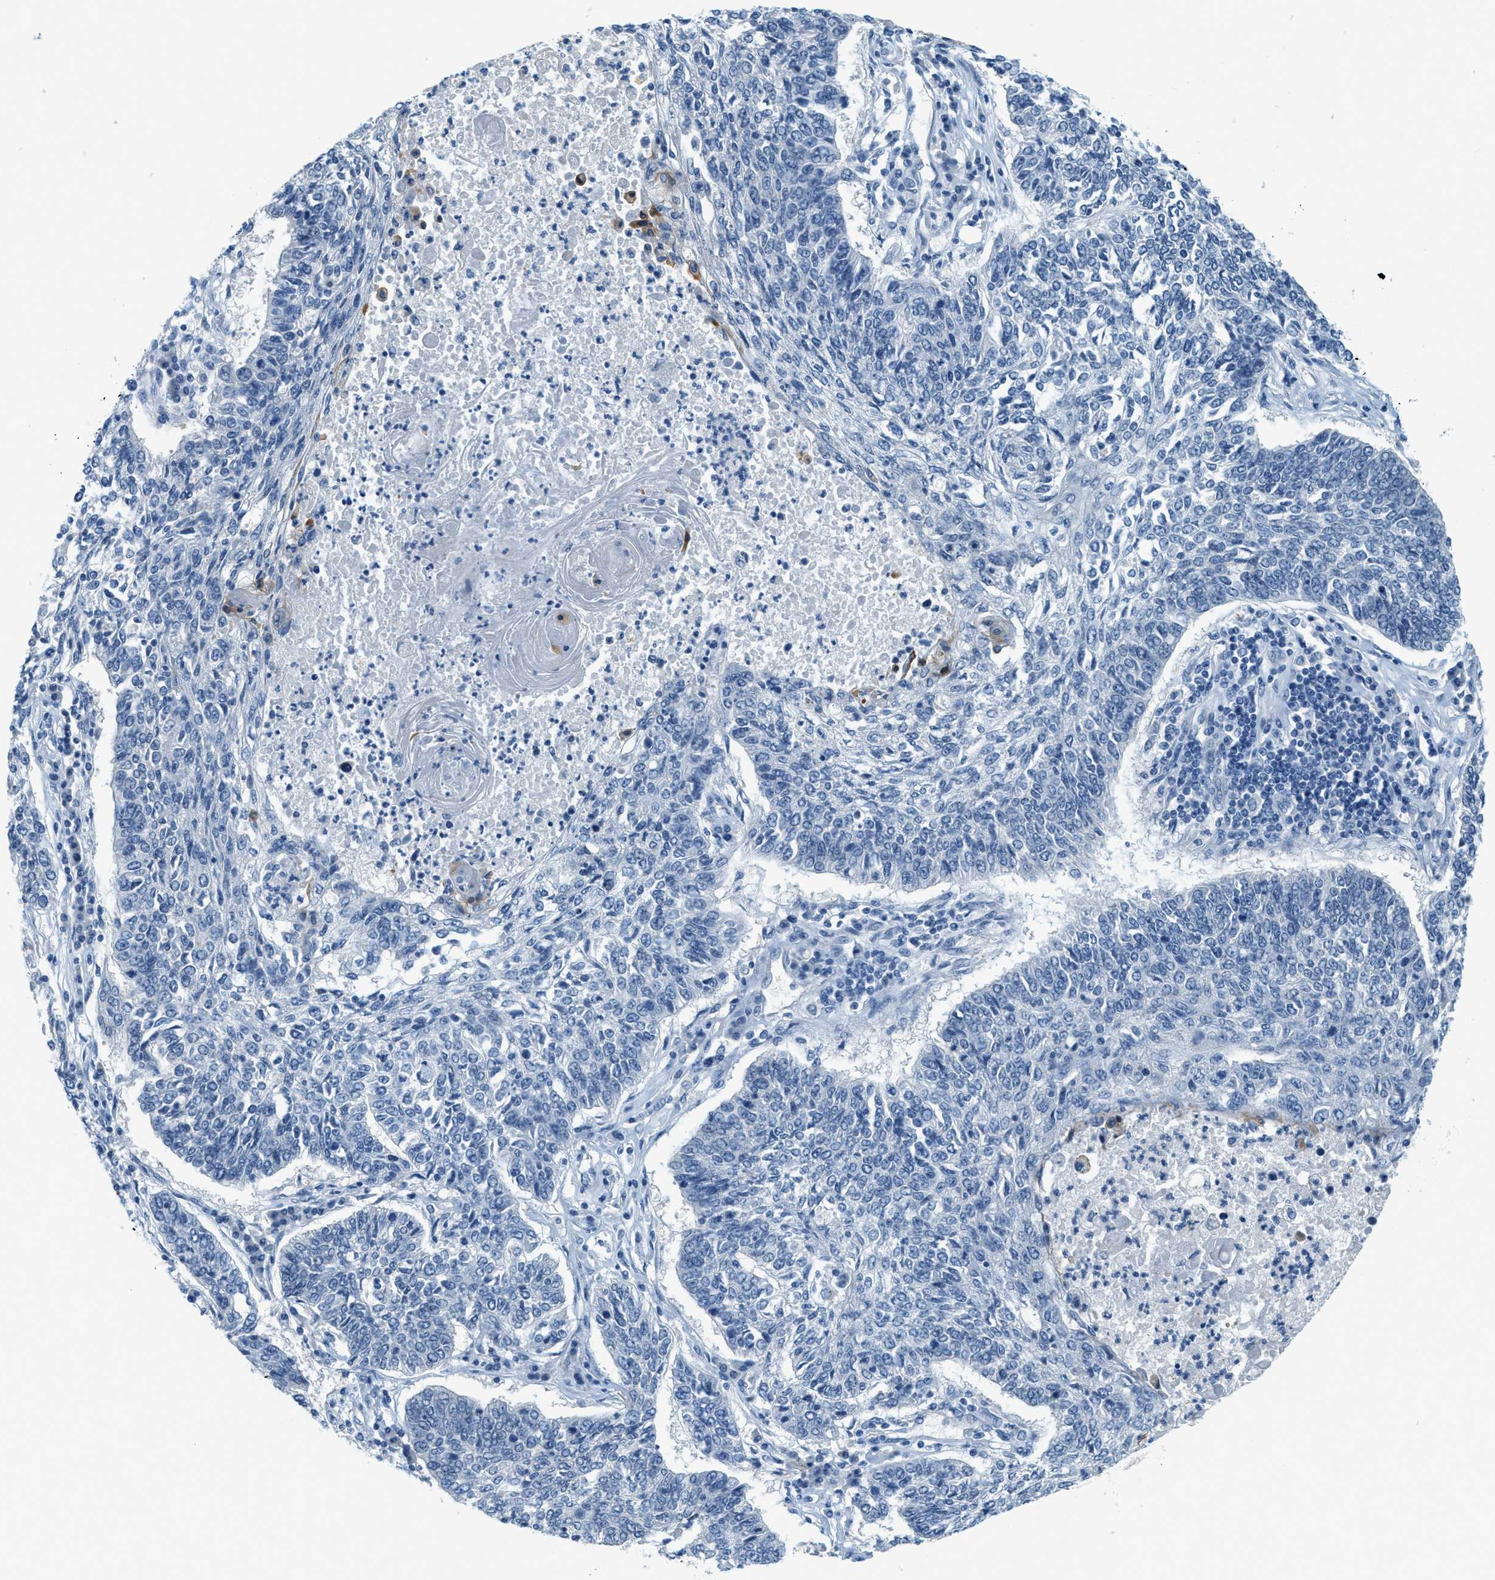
{"staining": {"intensity": "negative", "quantity": "none", "location": "none"}, "tissue": "lung cancer", "cell_type": "Tumor cells", "image_type": "cancer", "snomed": [{"axis": "morphology", "description": "Normal tissue, NOS"}, {"axis": "morphology", "description": "Squamous cell carcinoma, NOS"}, {"axis": "topography", "description": "Cartilage tissue"}, {"axis": "topography", "description": "Bronchus"}, {"axis": "topography", "description": "Lung"}], "caption": "A histopathology image of human lung squamous cell carcinoma is negative for staining in tumor cells. (DAB (3,3'-diaminobenzidine) IHC, high magnification).", "gene": "CYP4X1", "patient": {"sex": "female", "age": 49}}